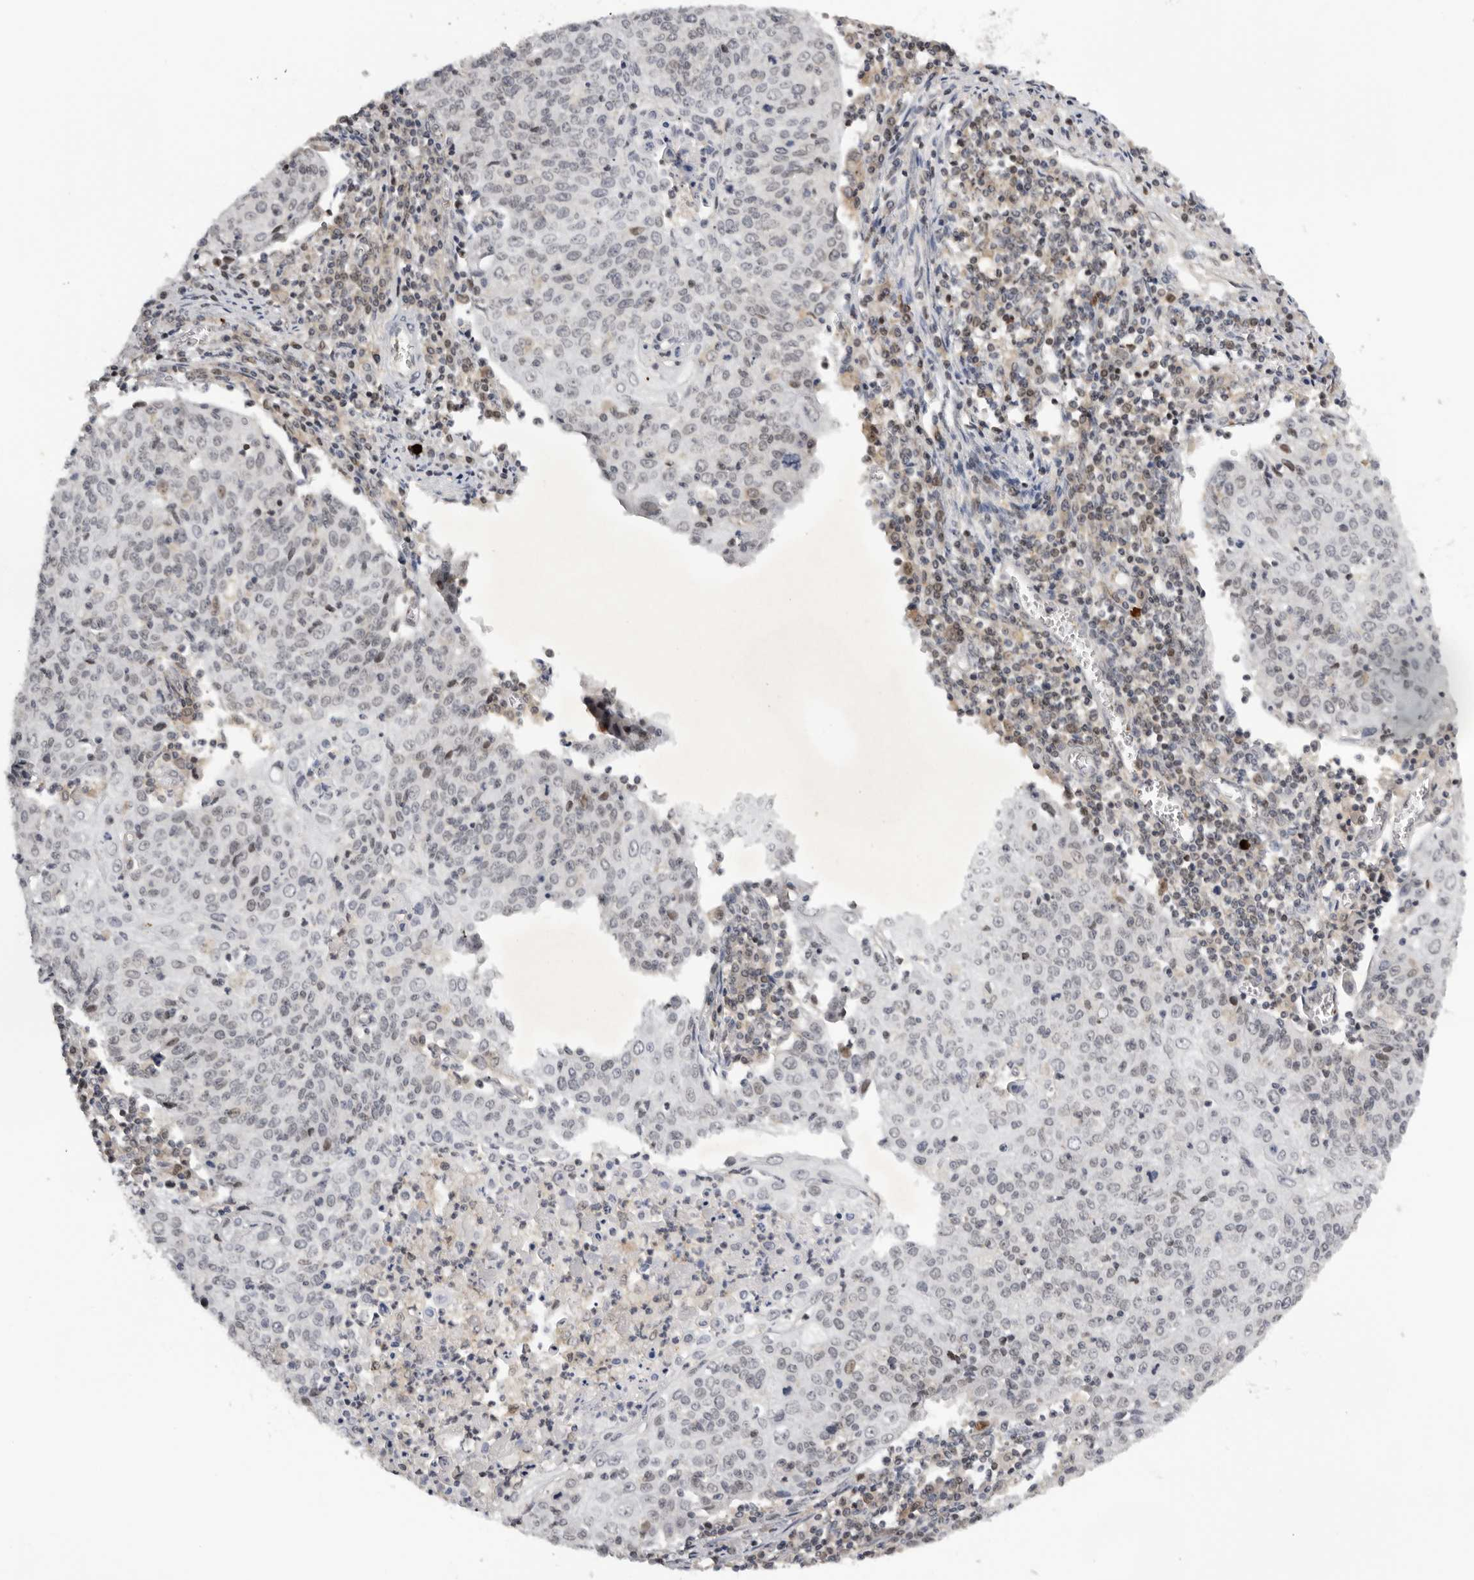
{"staining": {"intensity": "negative", "quantity": "none", "location": "none"}, "tissue": "cervical cancer", "cell_type": "Tumor cells", "image_type": "cancer", "snomed": [{"axis": "morphology", "description": "Squamous cell carcinoma, NOS"}, {"axis": "topography", "description": "Cervix"}], "caption": "This is a histopathology image of immunohistochemistry staining of cervical squamous cell carcinoma, which shows no expression in tumor cells.", "gene": "KIF2B", "patient": {"sex": "female", "age": 48}}